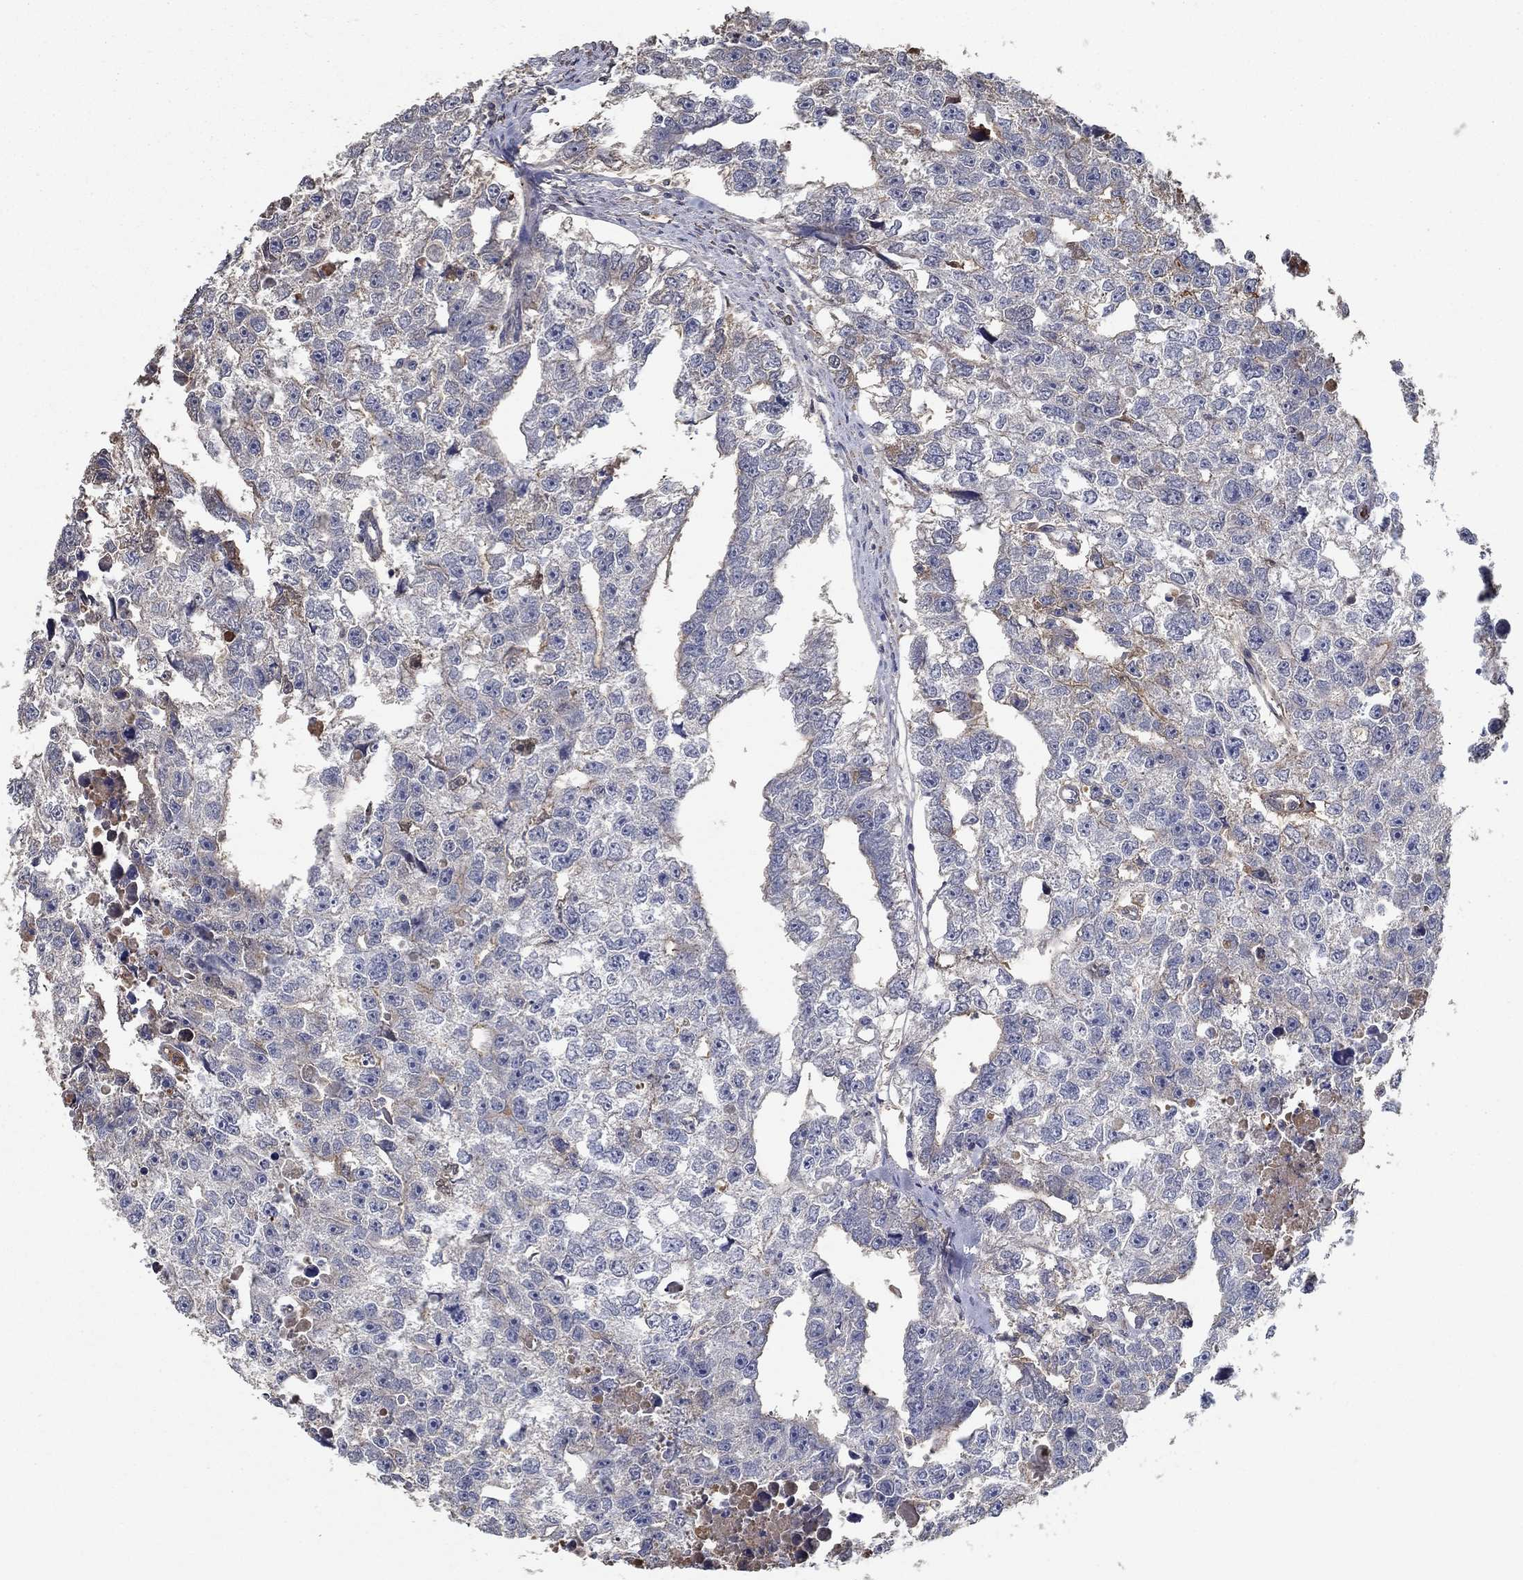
{"staining": {"intensity": "negative", "quantity": "none", "location": "none"}, "tissue": "testis cancer", "cell_type": "Tumor cells", "image_type": "cancer", "snomed": [{"axis": "morphology", "description": "Carcinoma, Embryonal, NOS"}, {"axis": "morphology", "description": "Teratoma, malignant, NOS"}, {"axis": "topography", "description": "Testis"}], "caption": "There is no significant positivity in tumor cells of embryonal carcinoma (testis). (Immunohistochemistry (ihc), brightfield microscopy, high magnification).", "gene": "IL10", "patient": {"sex": "male", "age": 44}}